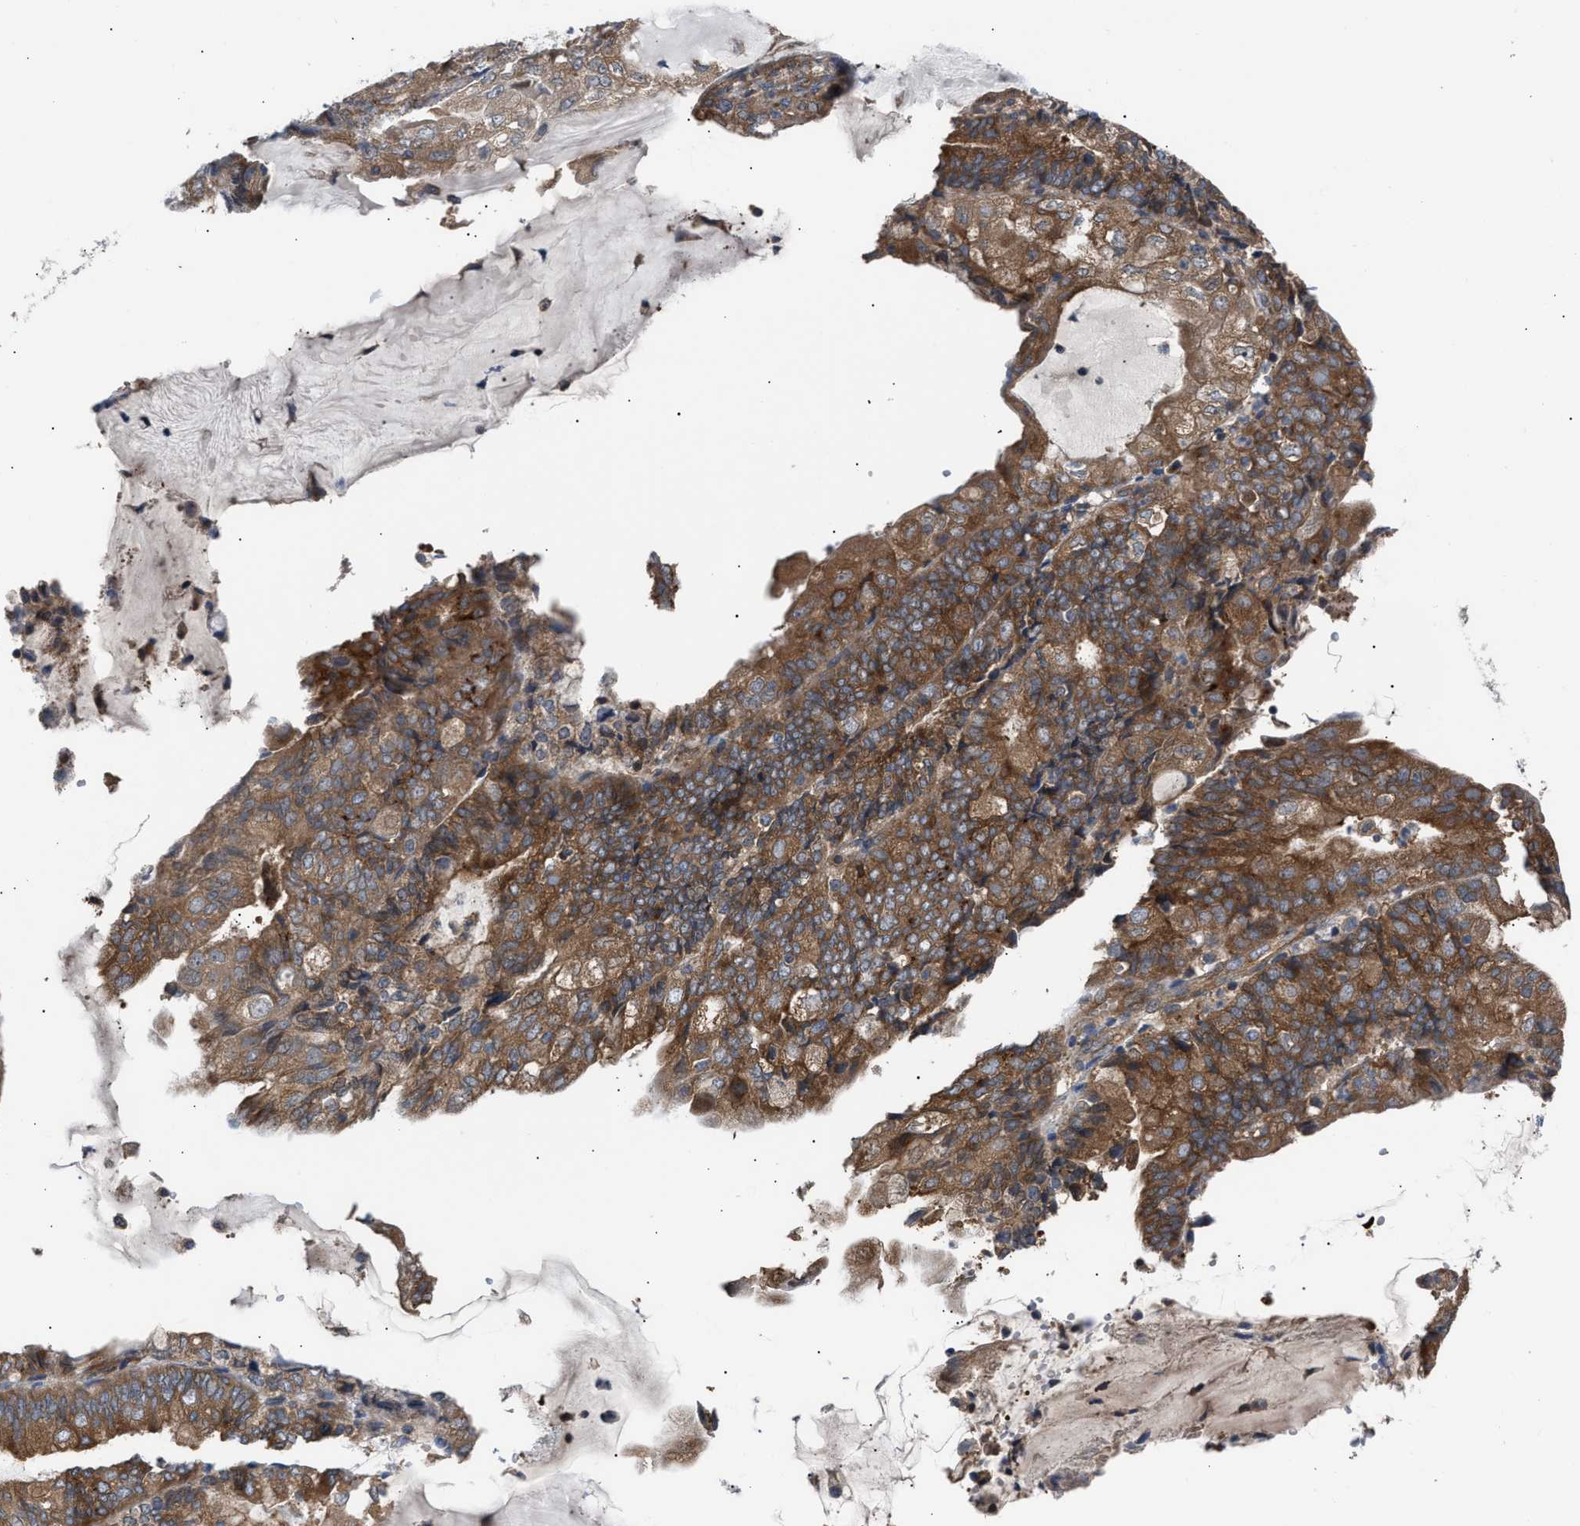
{"staining": {"intensity": "moderate", "quantity": ">75%", "location": "cytoplasmic/membranous"}, "tissue": "endometrial cancer", "cell_type": "Tumor cells", "image_type": "cancer", "snomed": [{"axis": "morphology", "description": "Adenocarcinoma, NOS"}, {"axis": "topography", "description": "Endometrium"}], "caption": "Protein expression analysis of endometrial cancer shows moderate cytoplasmic/membranous positivity in approximately >75% of tumor cells.", "gene": "LAPTM4B", "patient": {"sex": "female", "age": 81}}